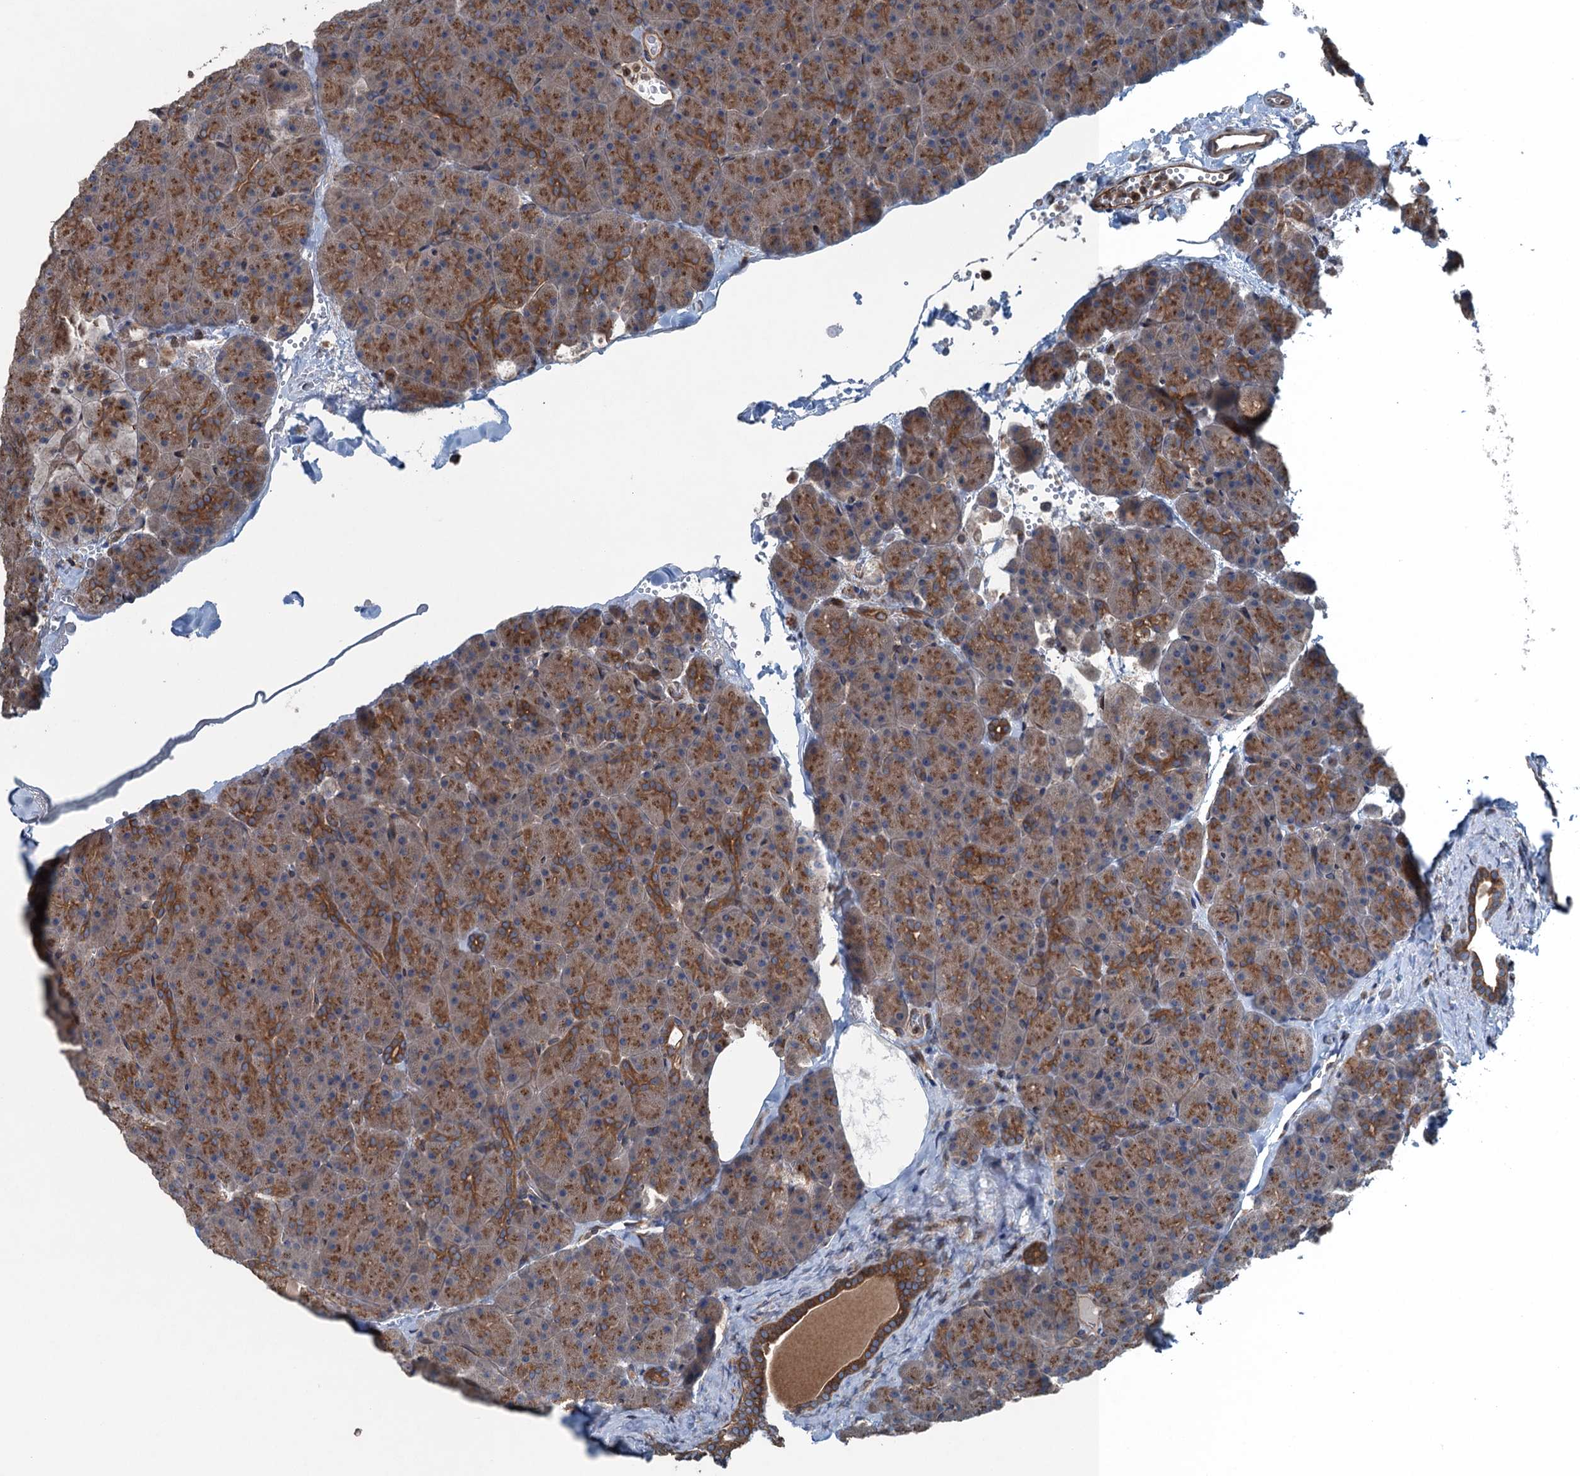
{"staining": {"intensity": "moderate", "quantity": ">75%", "location": "cytoplasmic/membranous"}, "tissue": "pancreas", "cell_type": "Exocrine glandular cells", "image_type": "normal", "snomed": [{"axis": "morphology", "description": "Normal tissue, NOS"}, {"axis": "topography", "description": "Pancreas"}], "caption": "Protein analysis of benign pancreas exhibits moderate cytoplasmic/membranous expression in about >75% of exocrine glandular cells.", "gene": "TRAPPC8", "patient": {"sex": "male", "age": 36}}